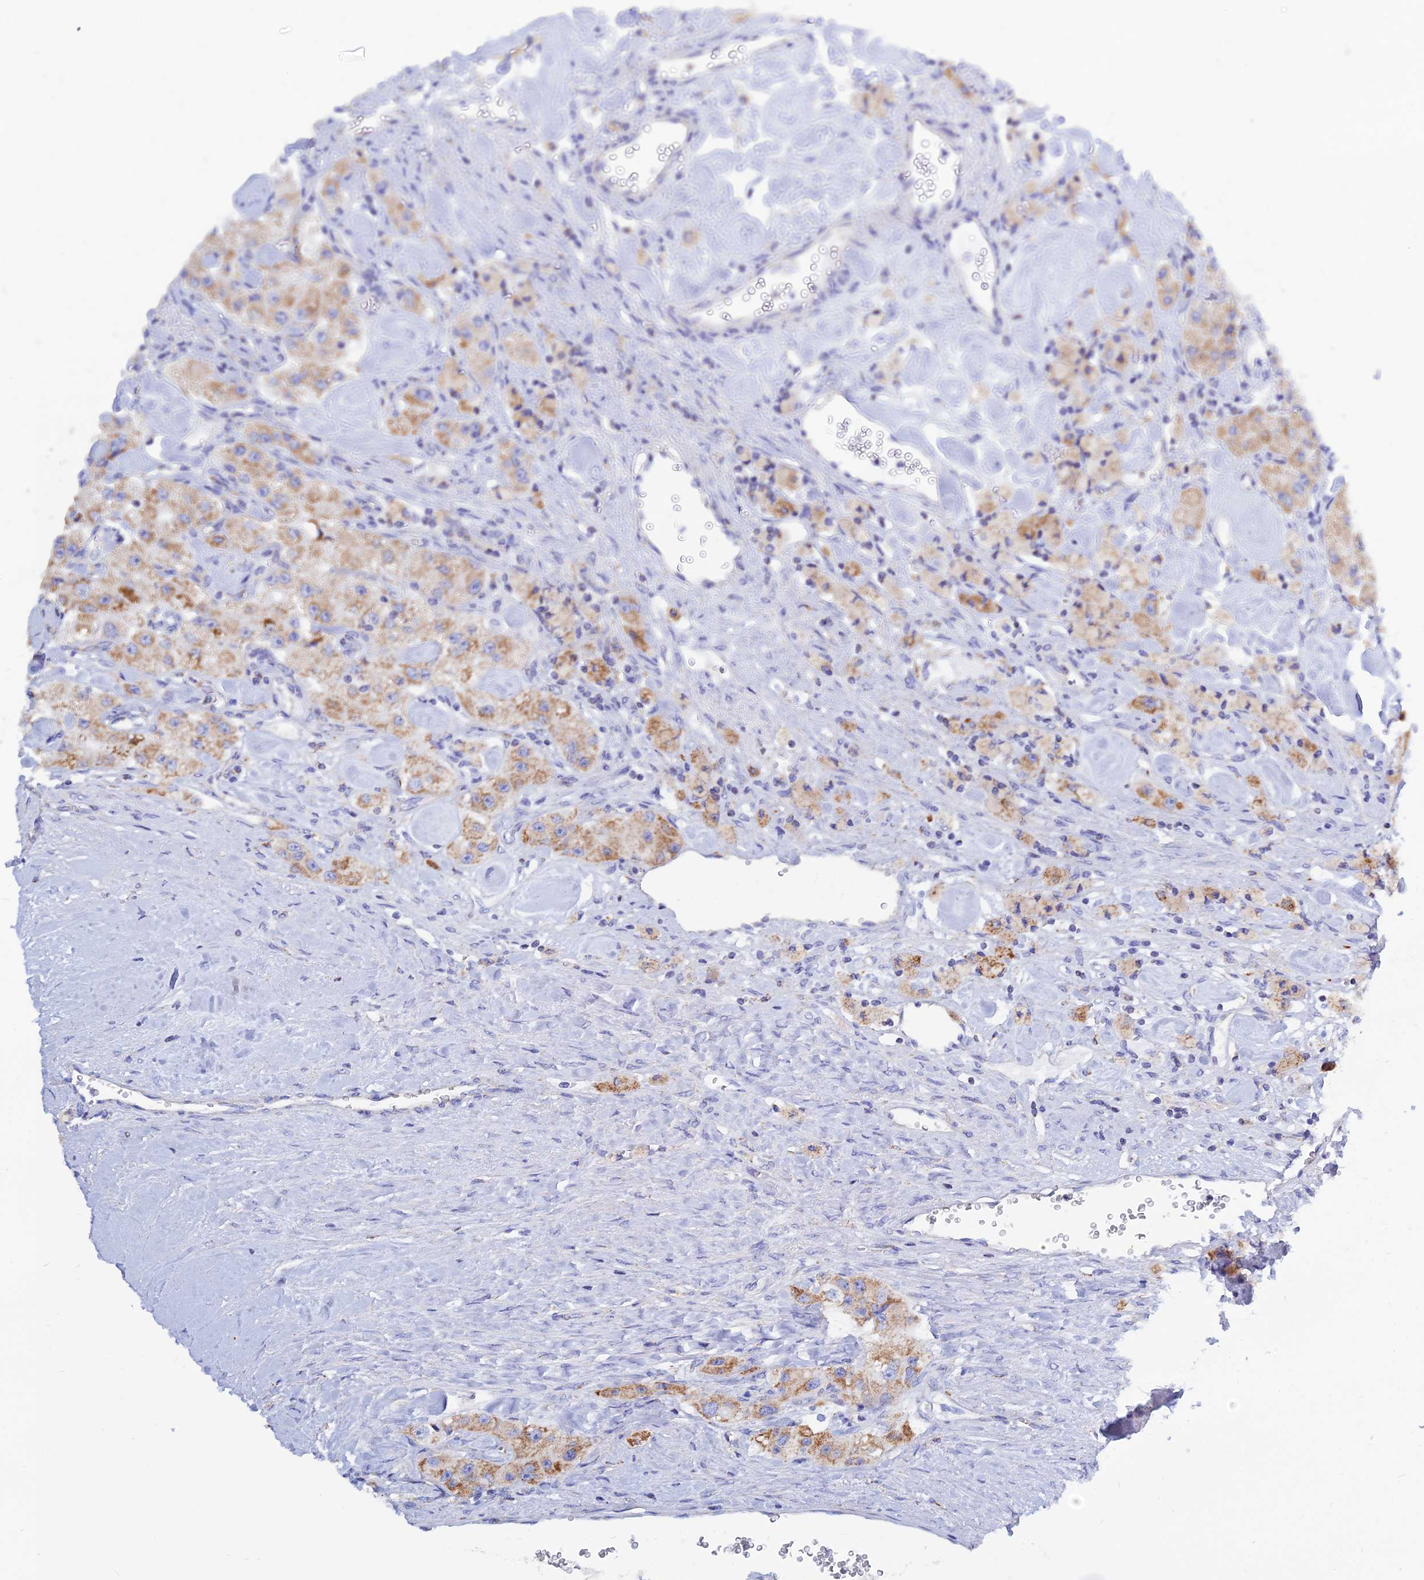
{"staining": {"intensity": "moderate", "quantity": ">75%", "location": "cytoplasmic/membranous"}, "tissue": "carcinoid", "cell_type": "Tumor cells", "image_type": "cancer", "snomed": [{"axis": "morphology", "description": "Carcinoid, malignant, NOS"}, {"axis": "topography", "description": "Pancreas"}], "caption": "Immunohistochemistry (DAB) staining of human carcinoid reveals moderate cytoplasmic/membranous protein staining in about >75% of tumor cells.", "gene": "MGST1", "patient": {"sex": "male", "age": 41}}